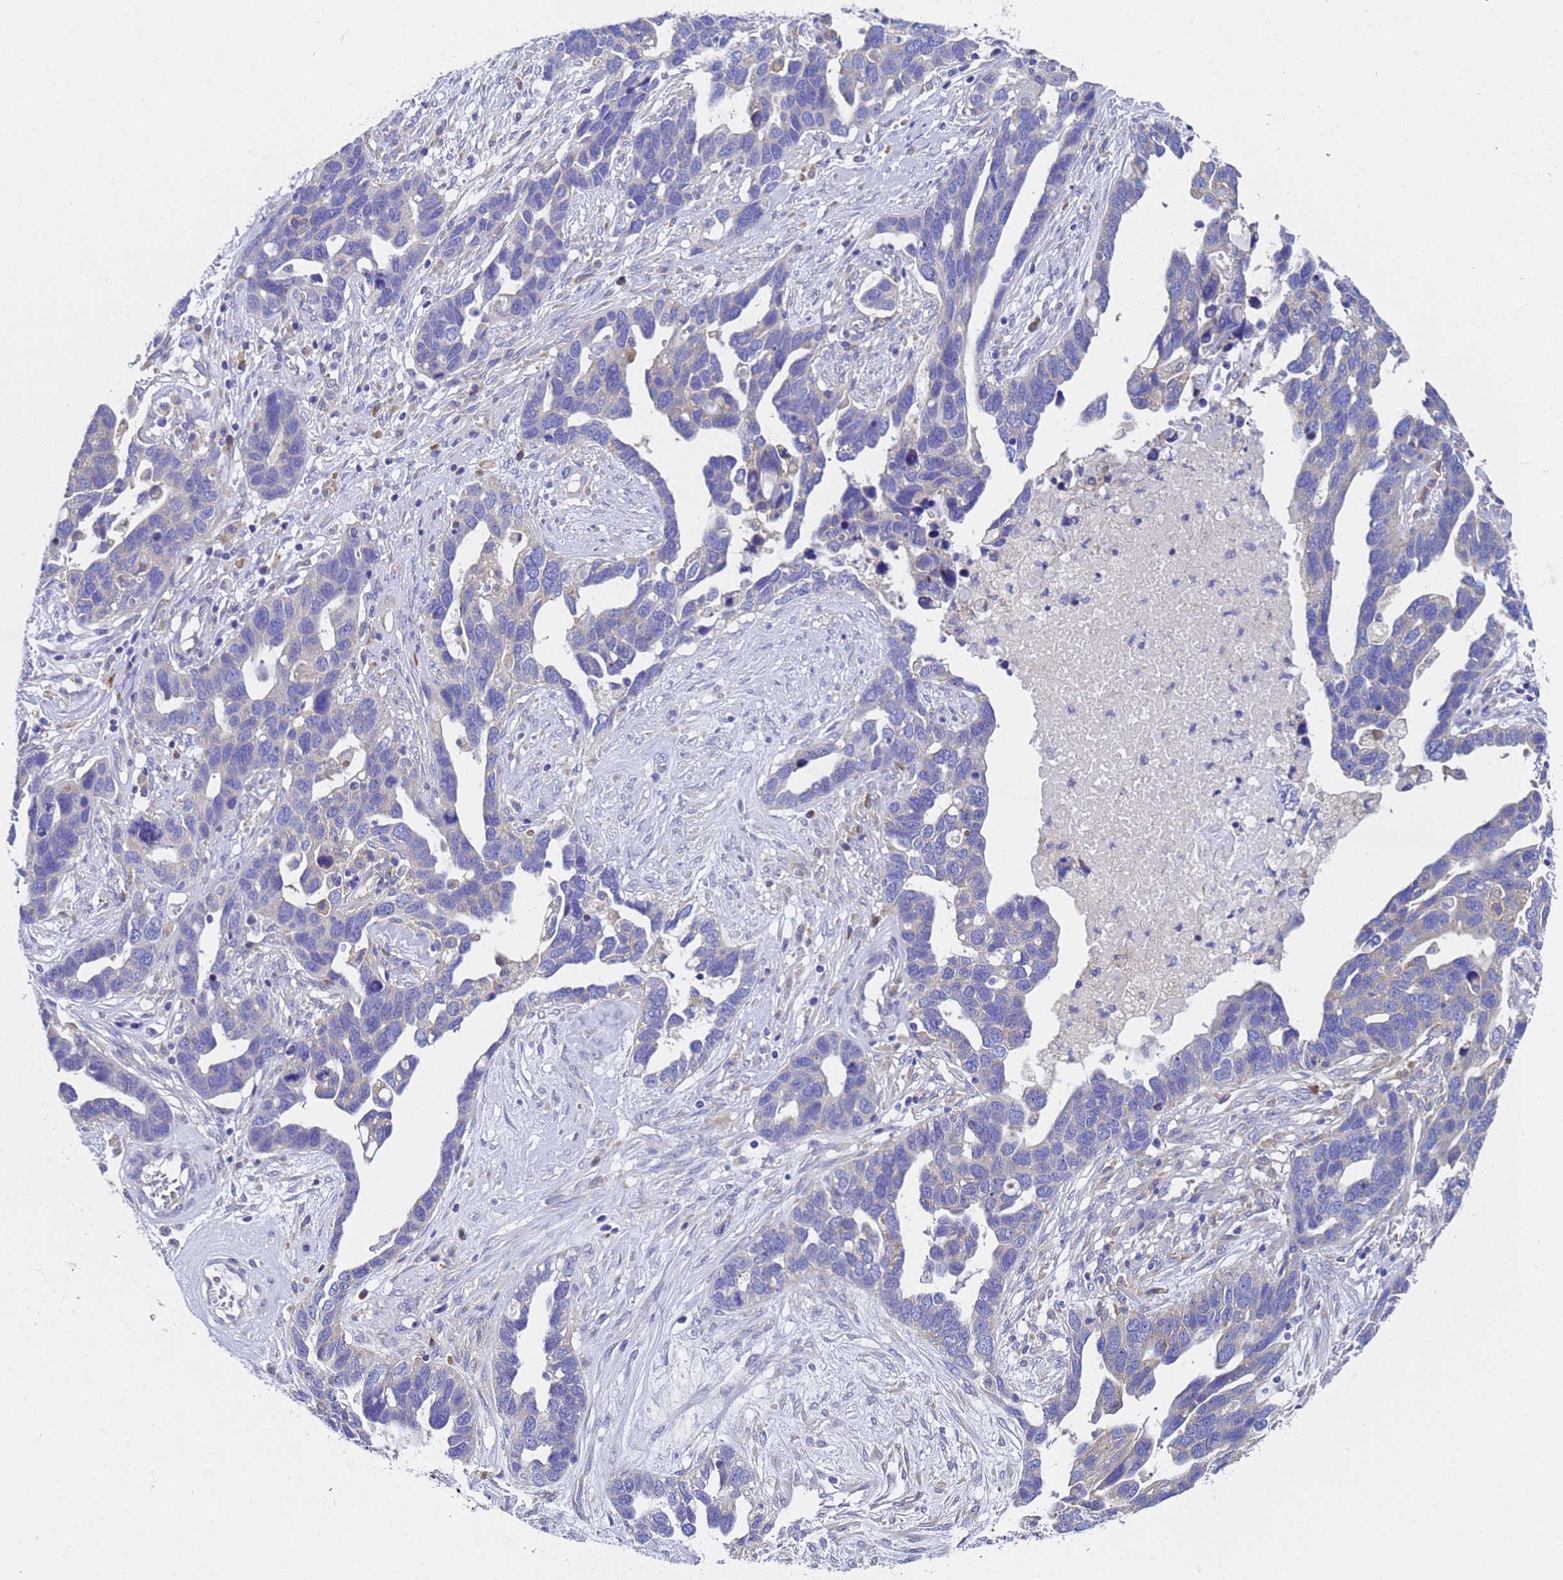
{"staining": {"intensity": "negative", "quantity": "none", "location": "none"}, "tissue": "ovarian cancer", "cell_type": "Tumor cells", "image_type": "cancer", "snomed": [{"axis": "morphology", "description": "Cystadenocarcinoma, serous, NOS"}, {"axis": "topography", "description": "Ovary"}], "caption": "Ovarian cancer (serous cystadenocarcinoma) was stained to show a protein in brown. There is no significant staining in tumor cells.", "gene": "TM4SF4", "patient": {"sex": "female", "age": 54}}